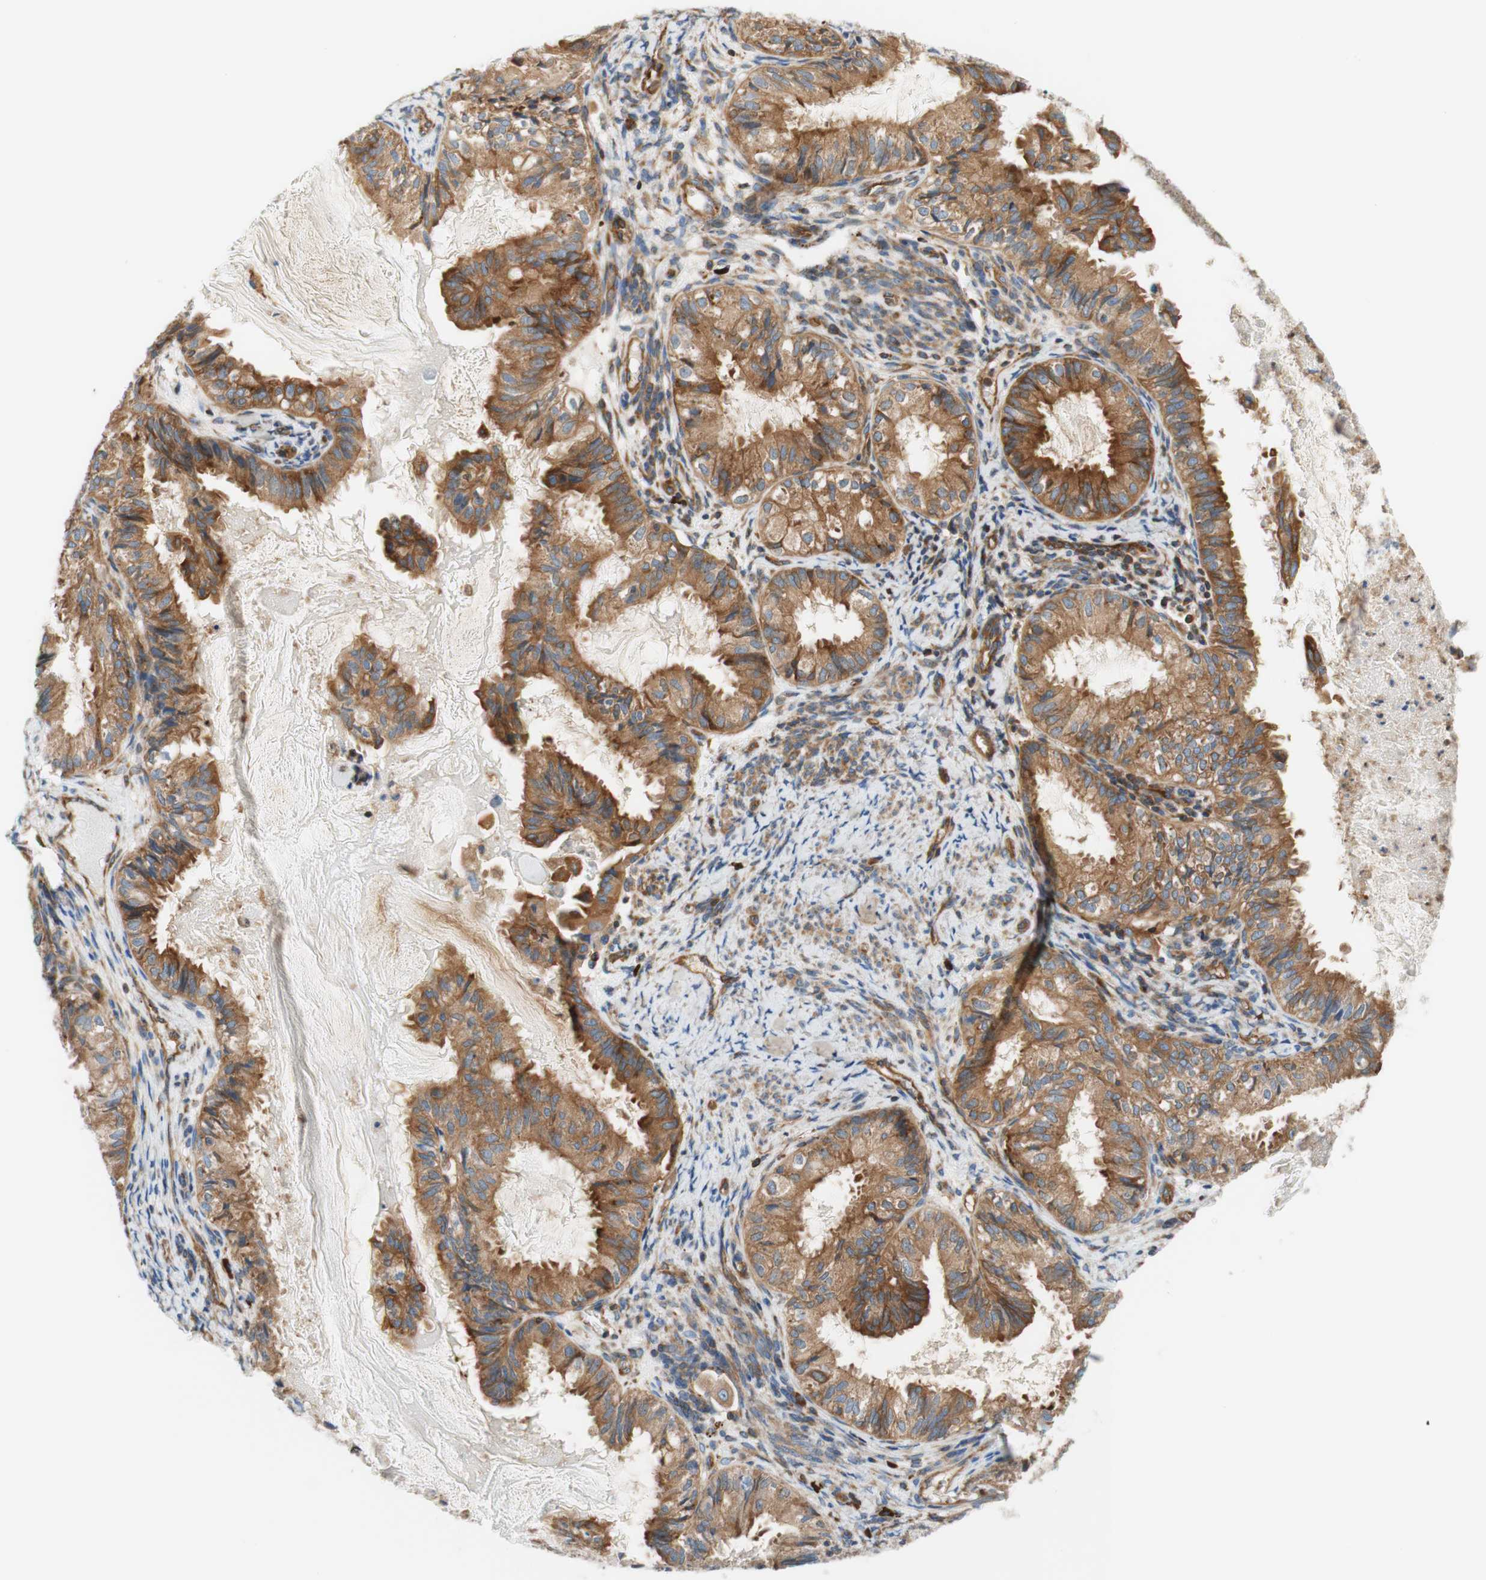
{"staining": {"intensity": "moderate", "quantity": ">75%", "location": "cytoplasmic/membranous"}, "tissue": "cervical cancer", "cell_type": "Tumor cells", "image_type": "cancer", "snomed": [{"axis": "morphology", "description": "Normal tissue, NOS"}, {"axis": "morphology", "description": "Adenocarcinoma, NOS"}, {"axis": "topography", "description": "Cervix"}, {"axis": "topography", "description": "Endometrium"}], "caption": "Cervical adenocarcinoma stained with IHC demonstrates moderate cytoplasmic/membranous positivity in about >75% of tumor cells. The protein of interest is shown in brown color, while the nuclei are stained blue.", "gene": "STOM", "patient": {"sex": "female", "age": 86}}